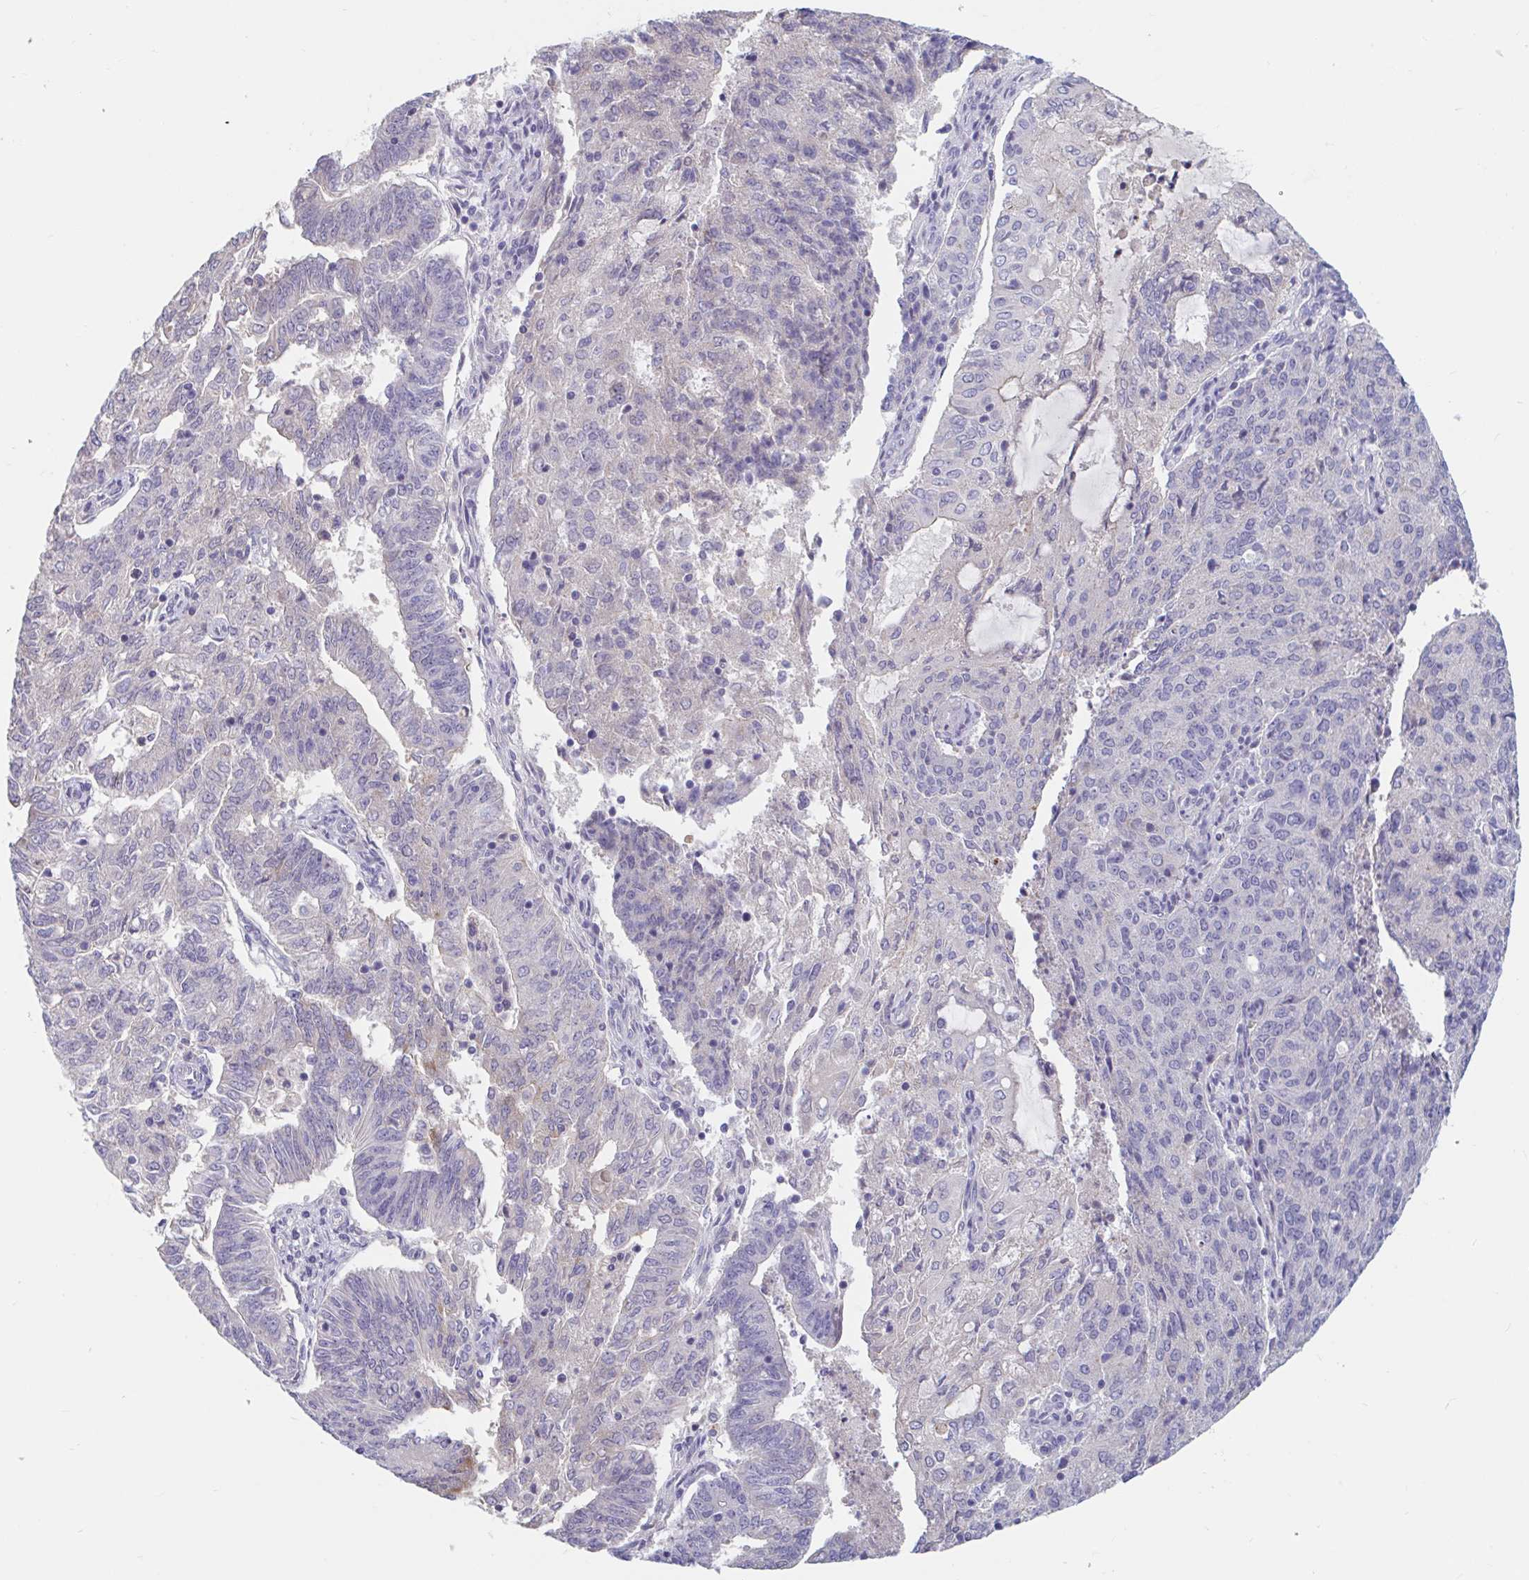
{"staining": {"intensity": "negative", "quantity": "none", "location": "none"}, "tissue": "endometrial cancer", "cell_type": "Tumor cells", "image_type": "cancer", "snomed": [{"axis": "morphology", "description": "Adenocarcinoma, NOS"}, {"axis": "topography", "description": "Endometrium"}], "caption": "This photomicrograph is of endometrial adenocarcinoma stained with IHC to label a protein in brown with the nuclei are counter-stained blue. There is no staining in tumor cells. (DAB immunohistochemistry with hematoxylin counter stain).", "gene": "UNKL", "patient": {"sex": "female", "age": 82}}